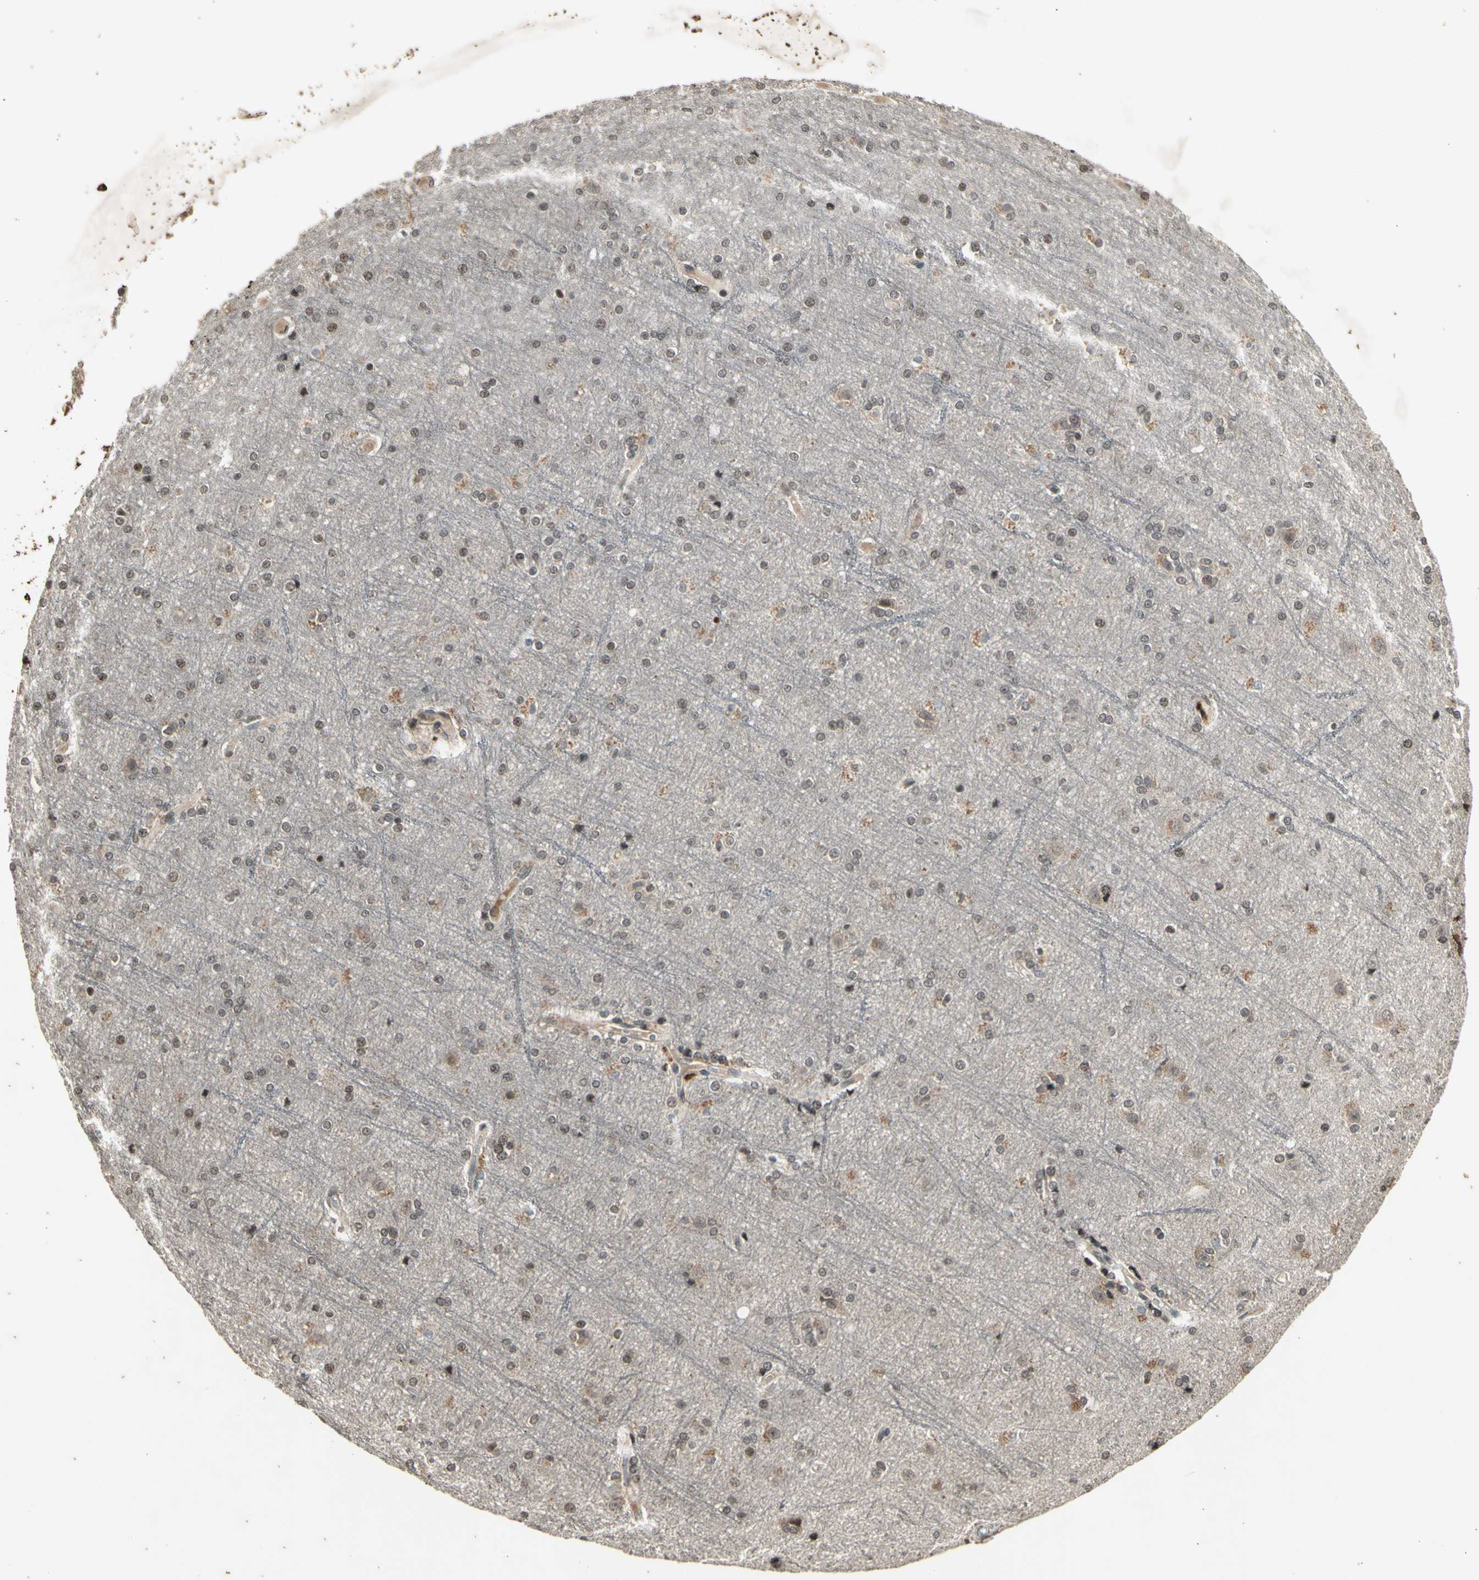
{"staining": {"intensity": "weak", "quantity": ">75%", "location": "cytoplasmic/membranous"}, "tissue": "cerebral cortex", "cell_type": "Endothelial cells", "image_type": "normal", "snomed": [{"axis": "morphology", "description": "Normal tissue, NOS"}, {"axis": "topography", "description": "Cerebral cortex"}], "caption": "Immunohistochemistry (IHC) of benign cerebral cortex shows low levels of weak cytoplasmic/membranous staining in about >75% of endothelial cells.", "gene": "EFNB2", "patient": {"sex": "female", "age": 54}}